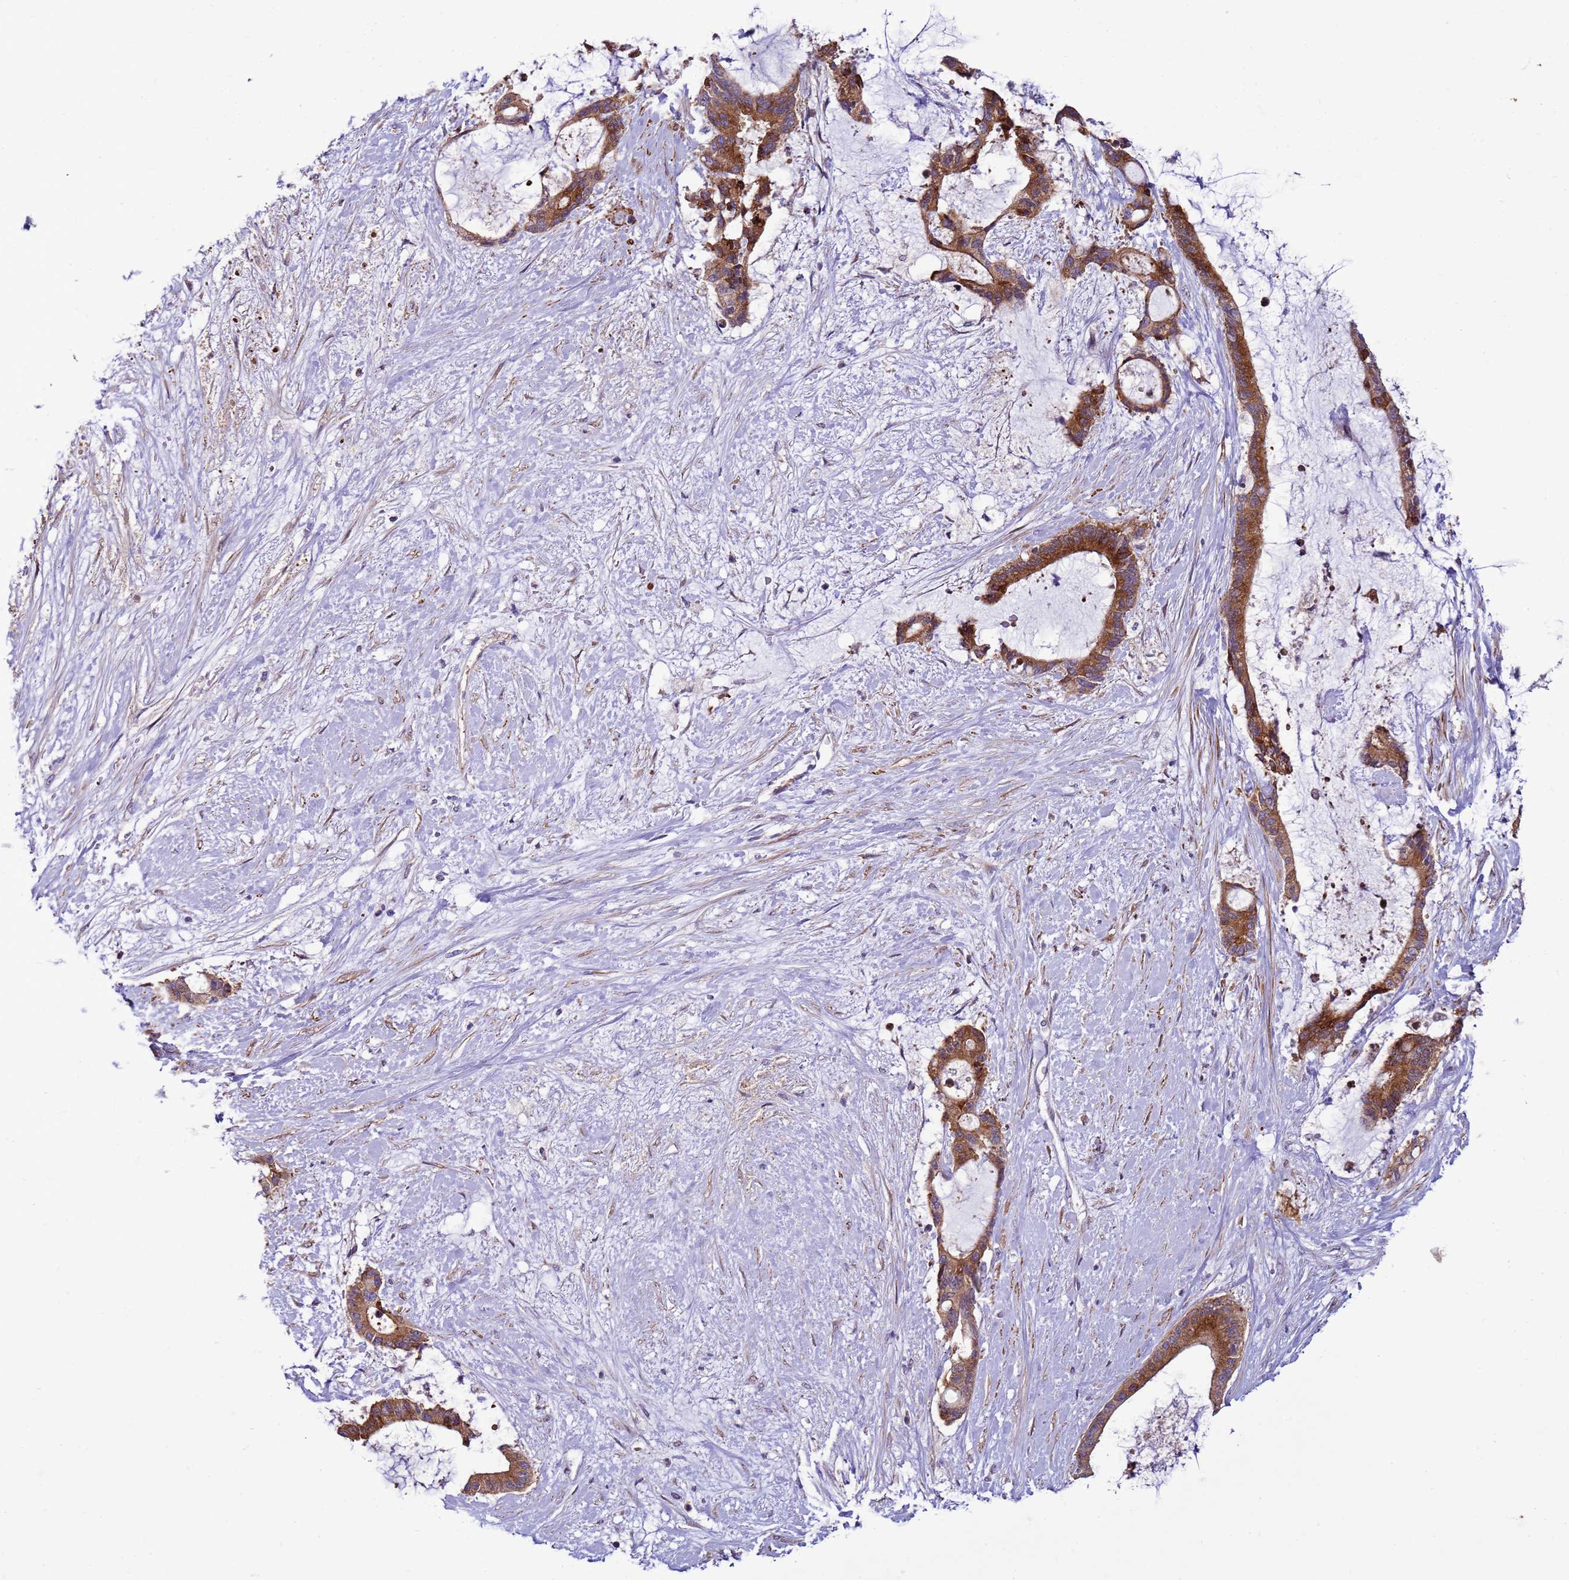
{"staining": {"intensity": "strong", "quantity": ">75%", "location": "cytoplasmic/membranous"}, "tissue": "liver cancer", "cell_type": "Tumor cells", "image_type": "cancer", "snomed": [{"axis": "morphology", "description": "Normal tissue, NOS"}, {"axis": "morphology", "description": "Cholangiocarcinoma"}, {"axis": "topography", "description": "Liver"}, {"axis": "topography", "description": "Peripheral nerve tissue"}], "caption": "IHC image of neoplastic tissue: human liver cholangiocarcinoma stained using IHC demonstrates high levels of strong protein expression localized specifically in the cytoplasmic/membranous of tumor cells, appearing as a cytoplasmic/membranous brown color.", "gene": "GEN1", "patient": {"sex": "female", "age": 73}}